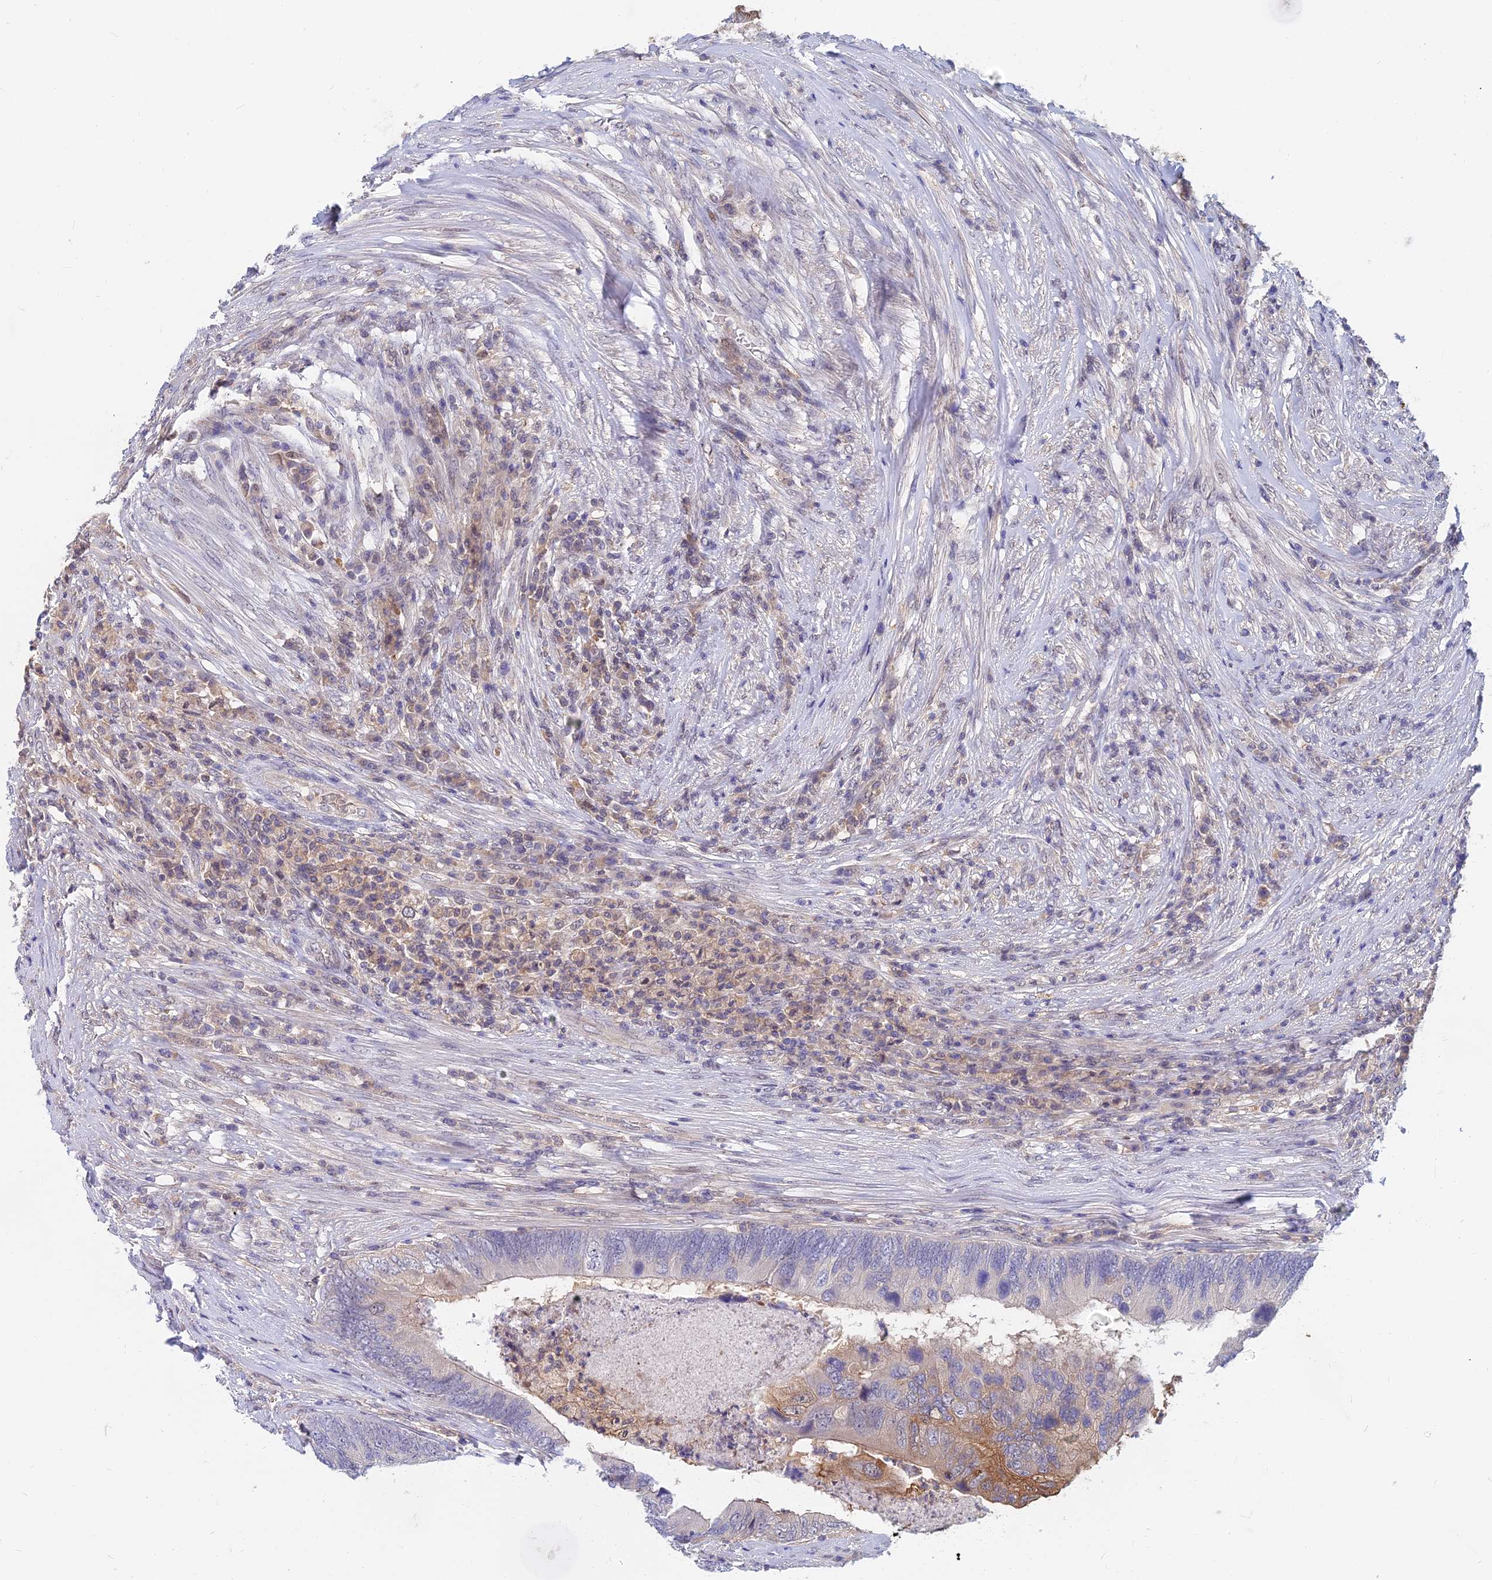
{"staining": {"intensity": "moderate", "quantity": "<25%", "location": "cytoplasmic/membranous"}, "tissue": "colorectal cancer", "cell_type": "Tumor cells", "image_type": "cancer", "snomed": [{"axis": "morphology", "description": "Adenocarcinoma, NOS"}, {"axis": "topography", "description": "Colon"}], "caption": "Tumor cells exhibit moderate cytoplasmic/membranous staining in approximately <25% of cells in colorectal adenocarcinoma.", "gene": "B3GALT4", "patient": {"sex": "female", "age": 67}}